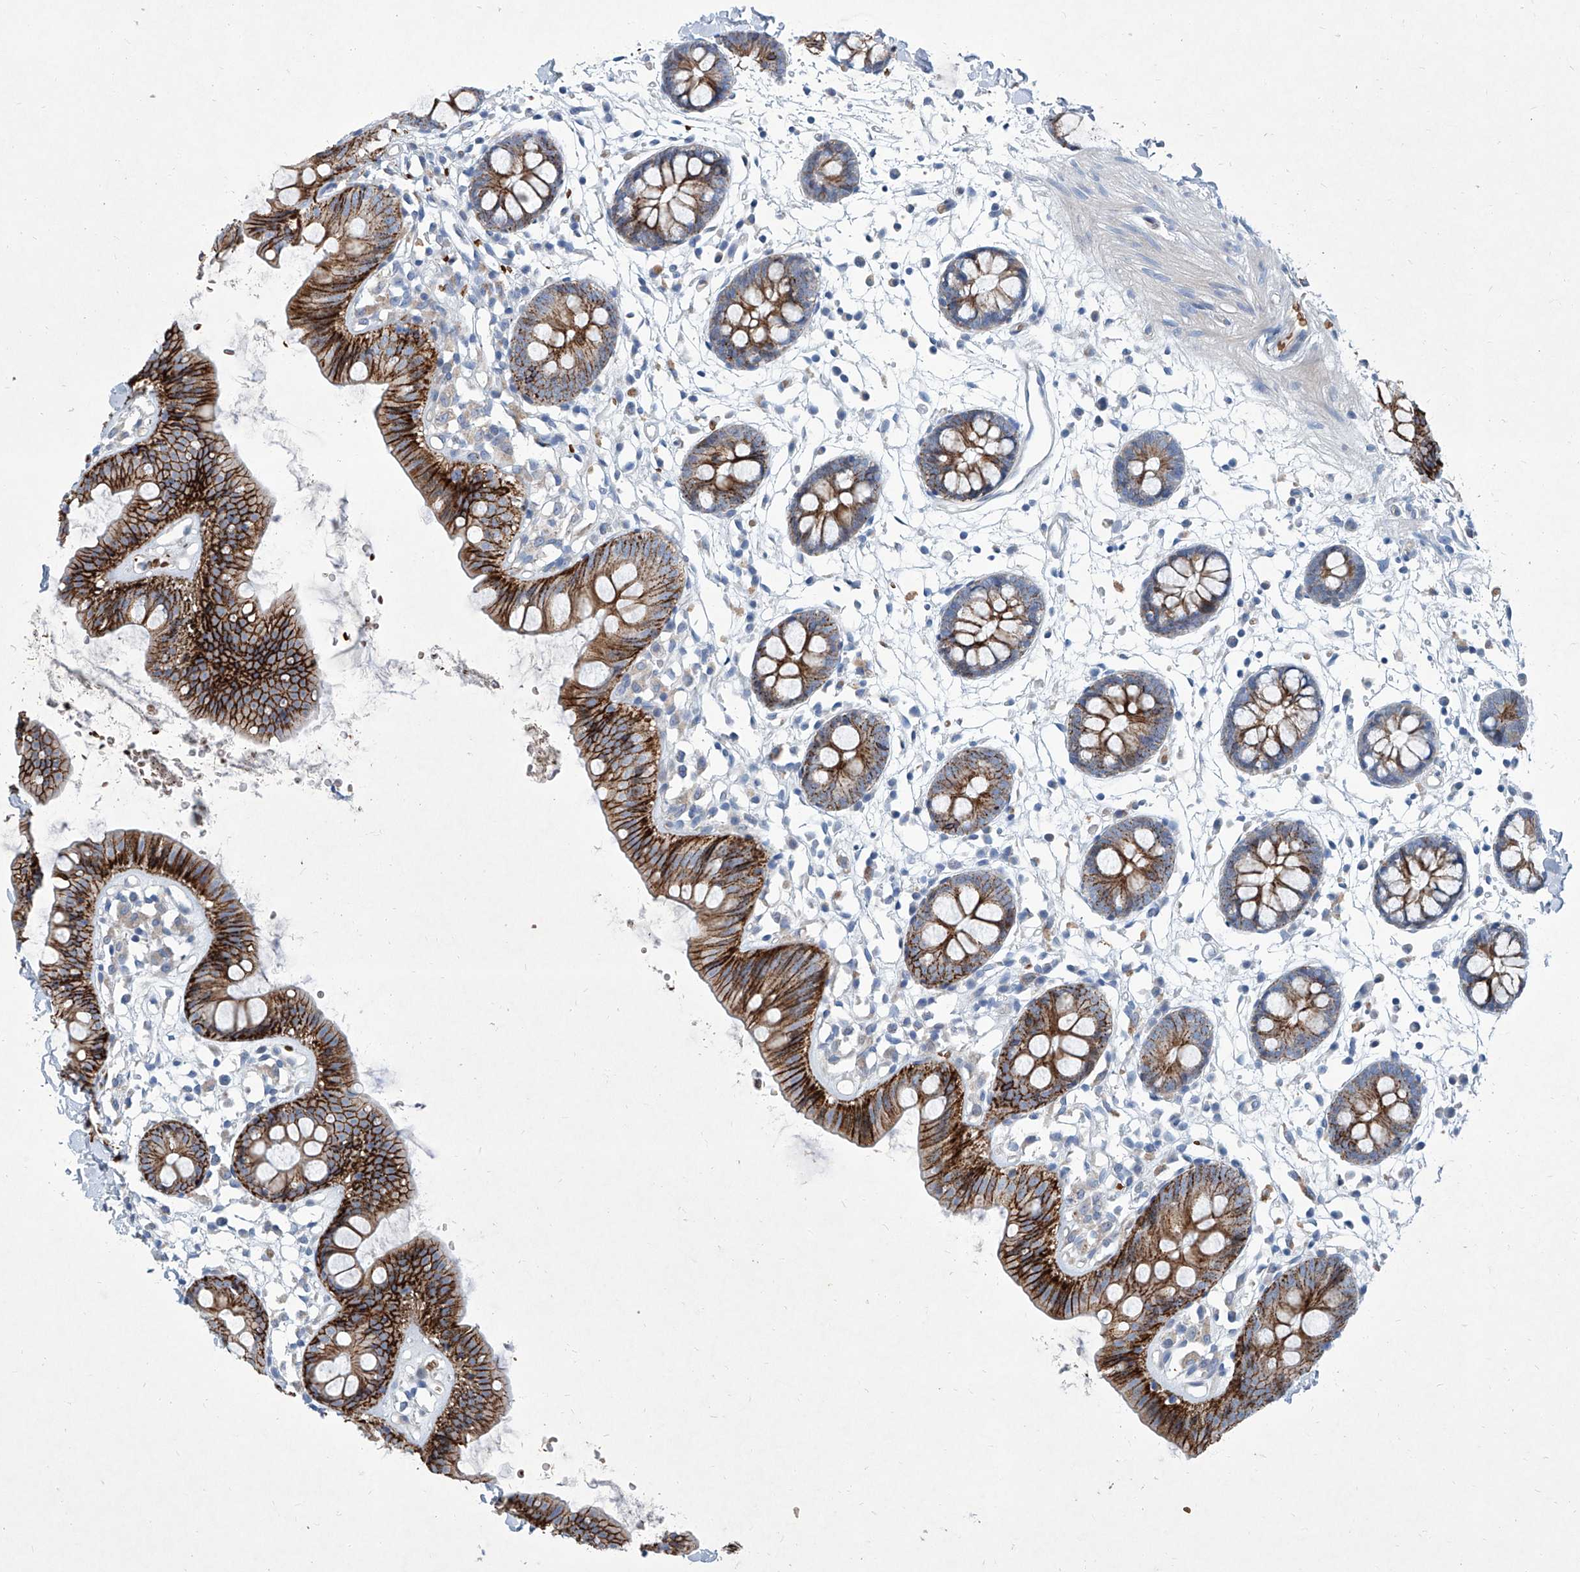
{"staining": {"intensity": "negative", "quantity": "none", "location": "none"}, "tissue": "colon", "cell_type": "Endothelial cells", "image_type": "normal", "snomed": [{"axis": "morphology", "description": "Normal tissue, NOS"}, {"axis": "topography", "description": "Colon"}], "caption": "This is an IHC image of normal colon. There is no staining in endothelial cells.", "gene": "FPR2", "patient": {"sex": "male", "age": 56}}